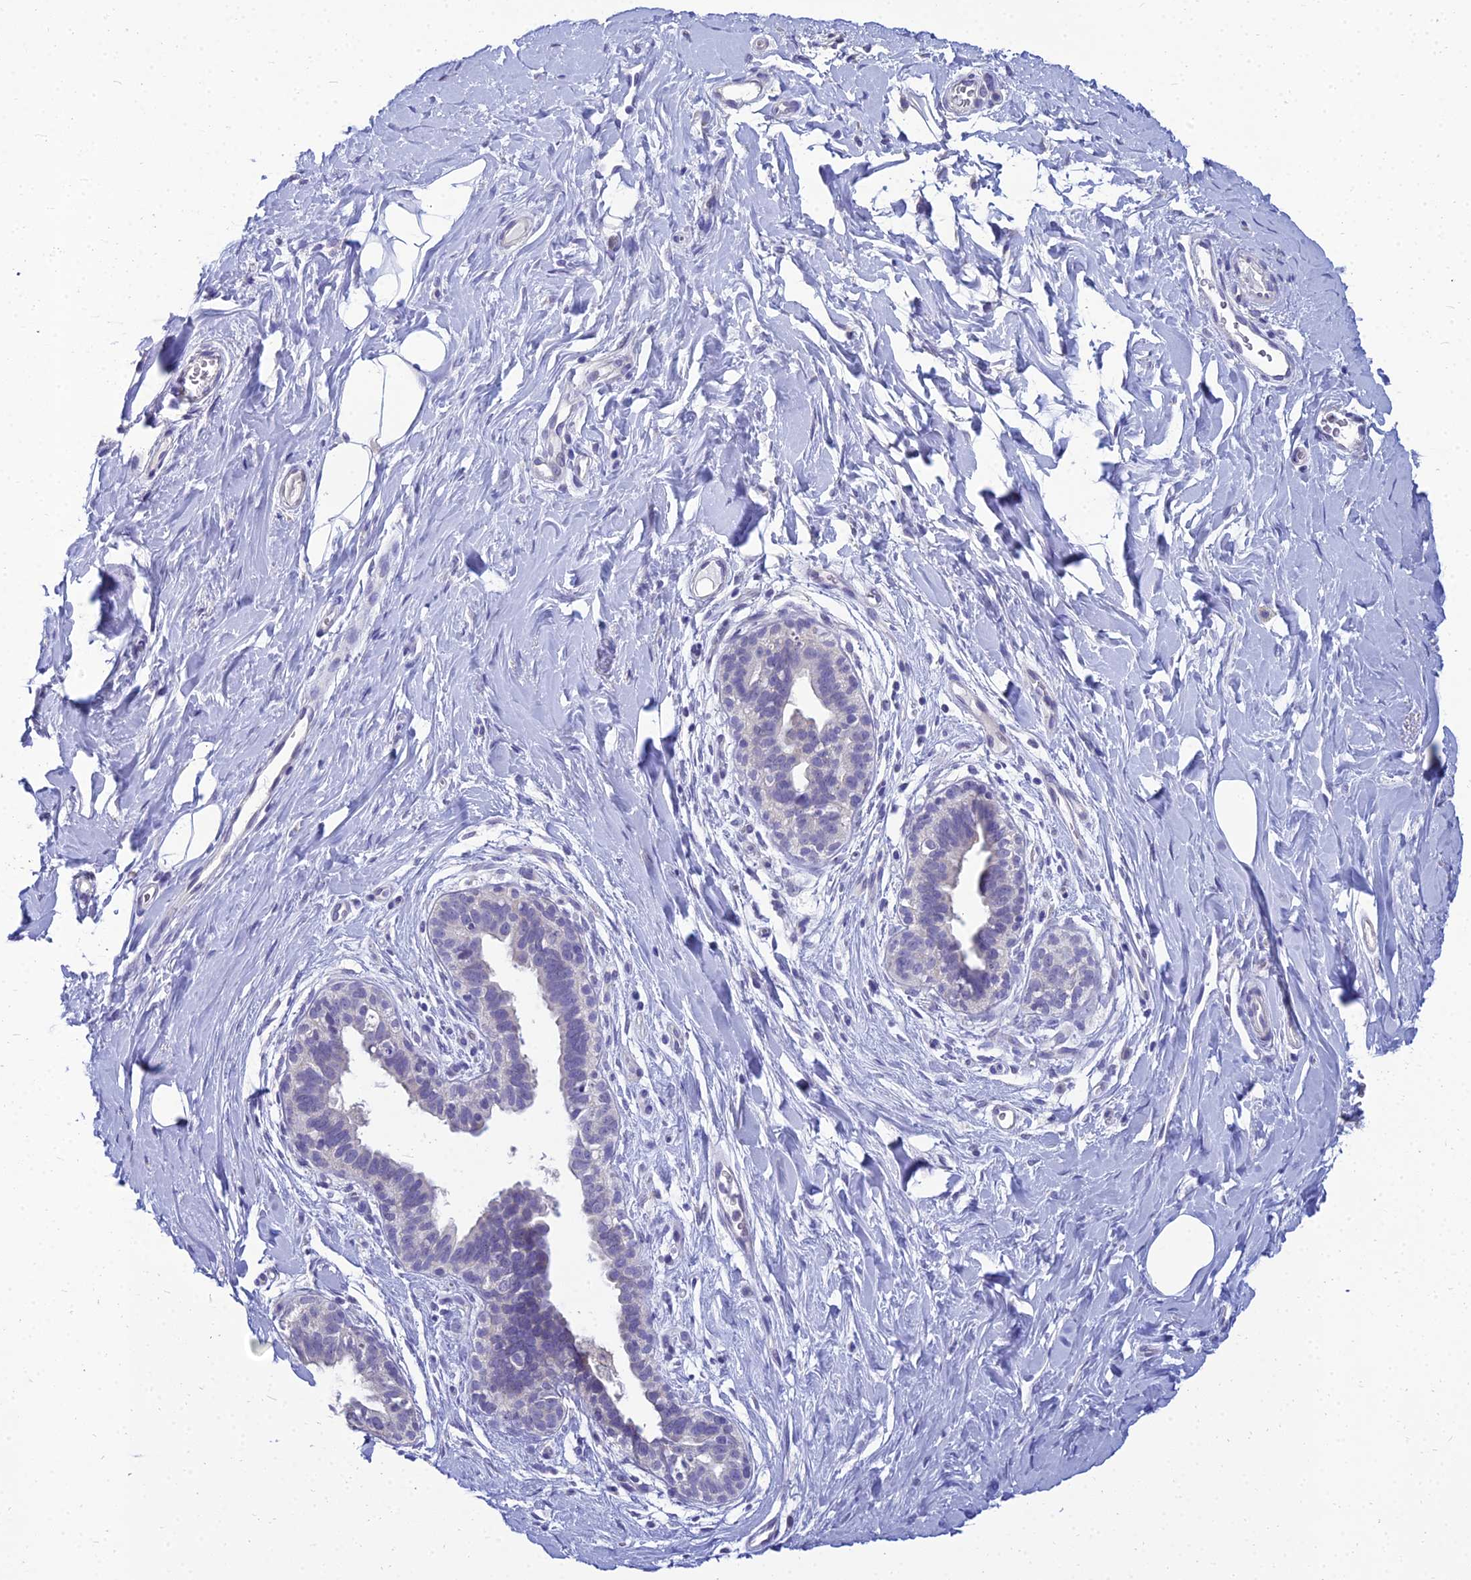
{"staining": {"intensity": "negative", "quantity": "none", "location": "none"}, "tissue": "adipose tissue", "cell_type": "Adipocytes", "image_type": "normal", "snomed": [{"axis": "morphology", "description": "Normal tissue, NOS"}, {"axis": "topography", "description": "Breast"}], "caption": "DAB immunohistochemical staining of unremarkable adipose tissue demonstrates no significant positivity in adipocytes. The staining is performed using DAB (3,3'-diaminobenzidine) brown chromogen with nuclei counter-stained in using hematoxylin.", "gene": "NPY", "patient": {"sex": "female", "age": 26}}